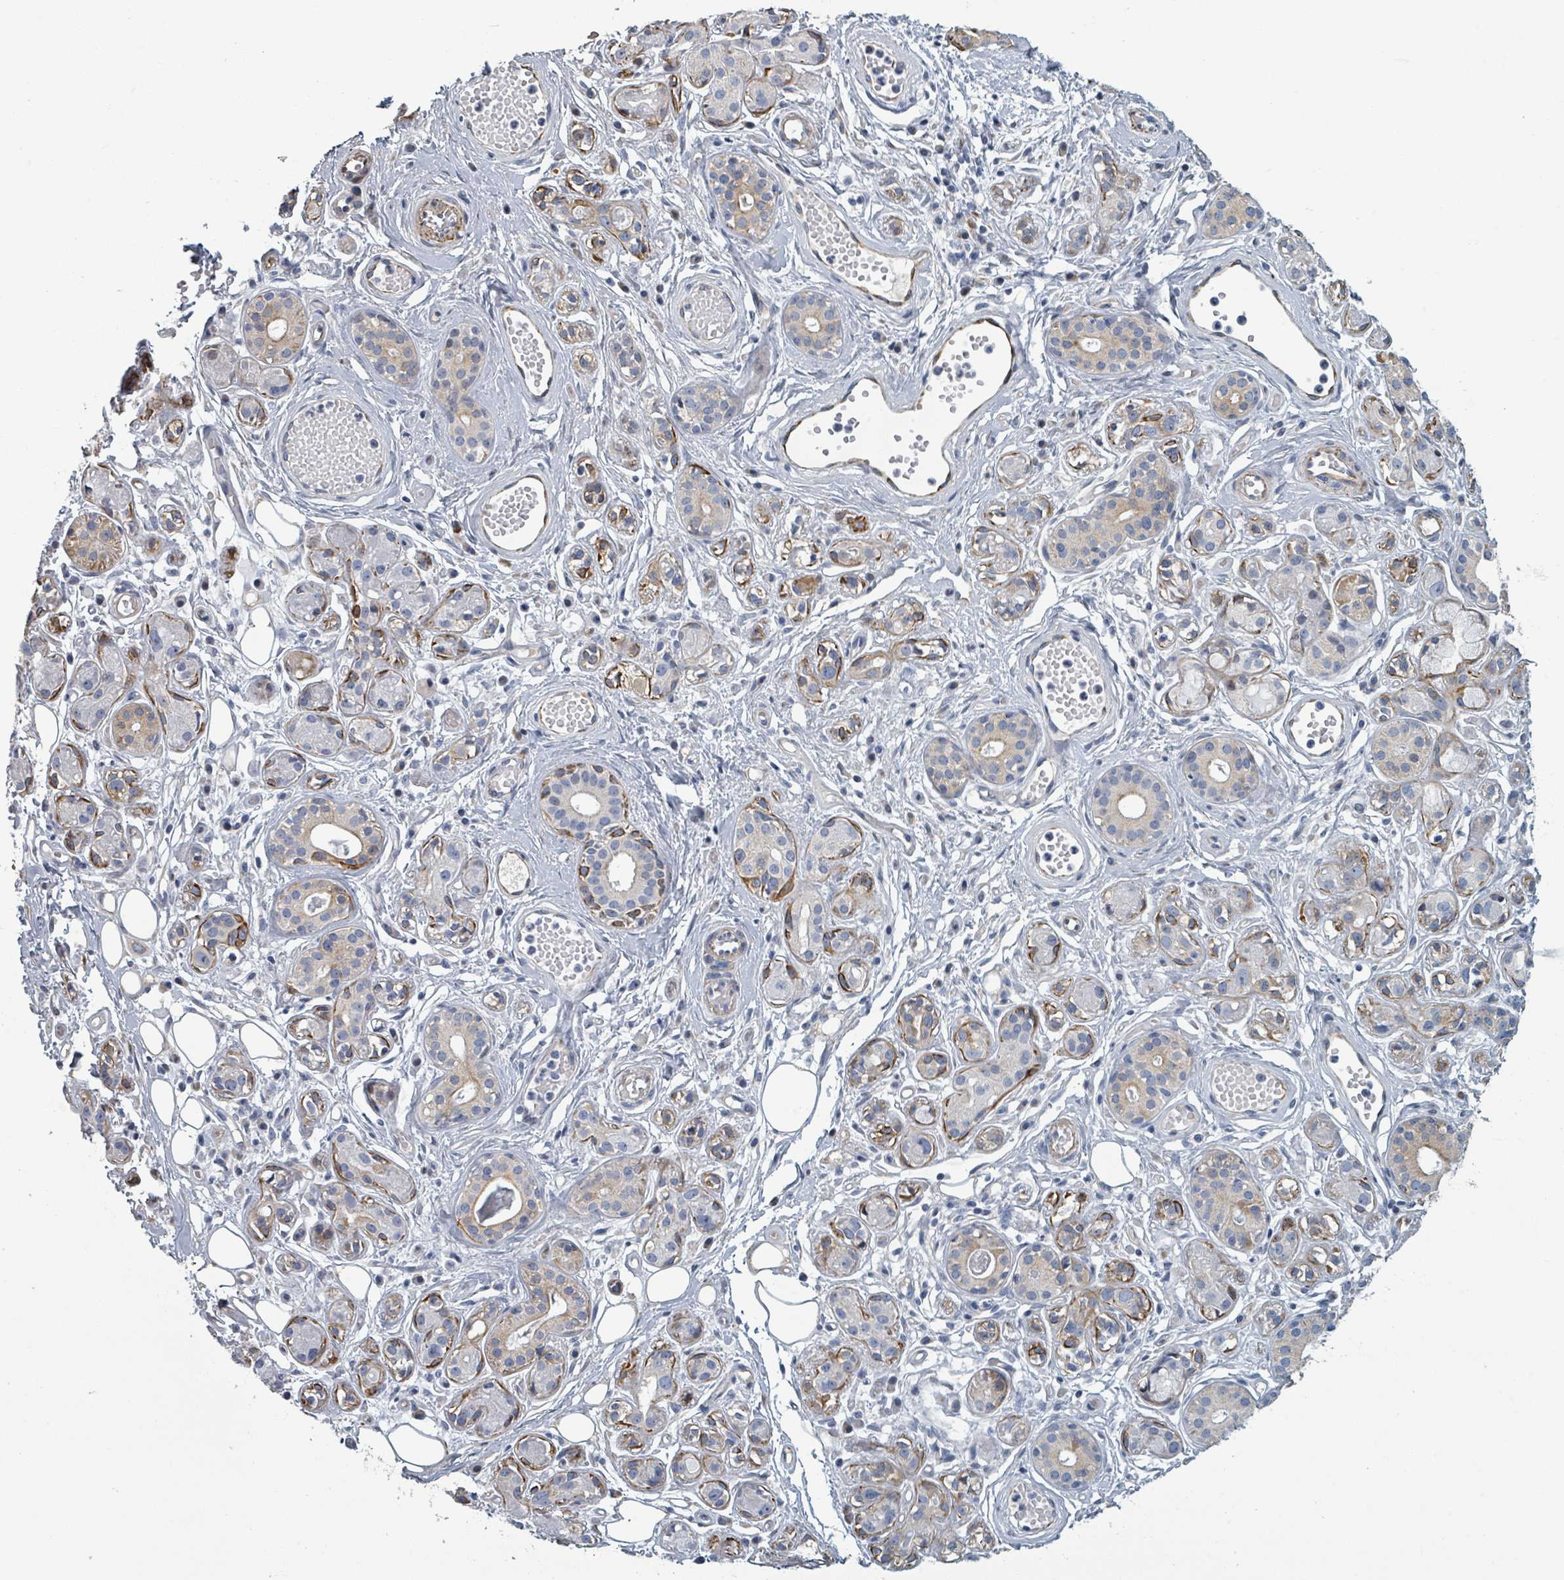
{"staining": {"intensity": "moderate", "quantity": "<25%", "location": "cytoplasmic/membranous"}, "tissue": "salivary gland", "cell_type": "Glandular cells", "image_type": "normal", "snomed": [{"axis": "morphology", "description": "Normal tissue, NOS"}, {"axis": "topography", "description": "Salivary gland"}], "caption": "Brown immunohistochemical staining in normal human salivary gland reveals moderate cytoplasmic/membranous expression in approximately <25% of glandular cells.", "gene": "RAB33B", "patient": {"sex": "male", "age": 54}}